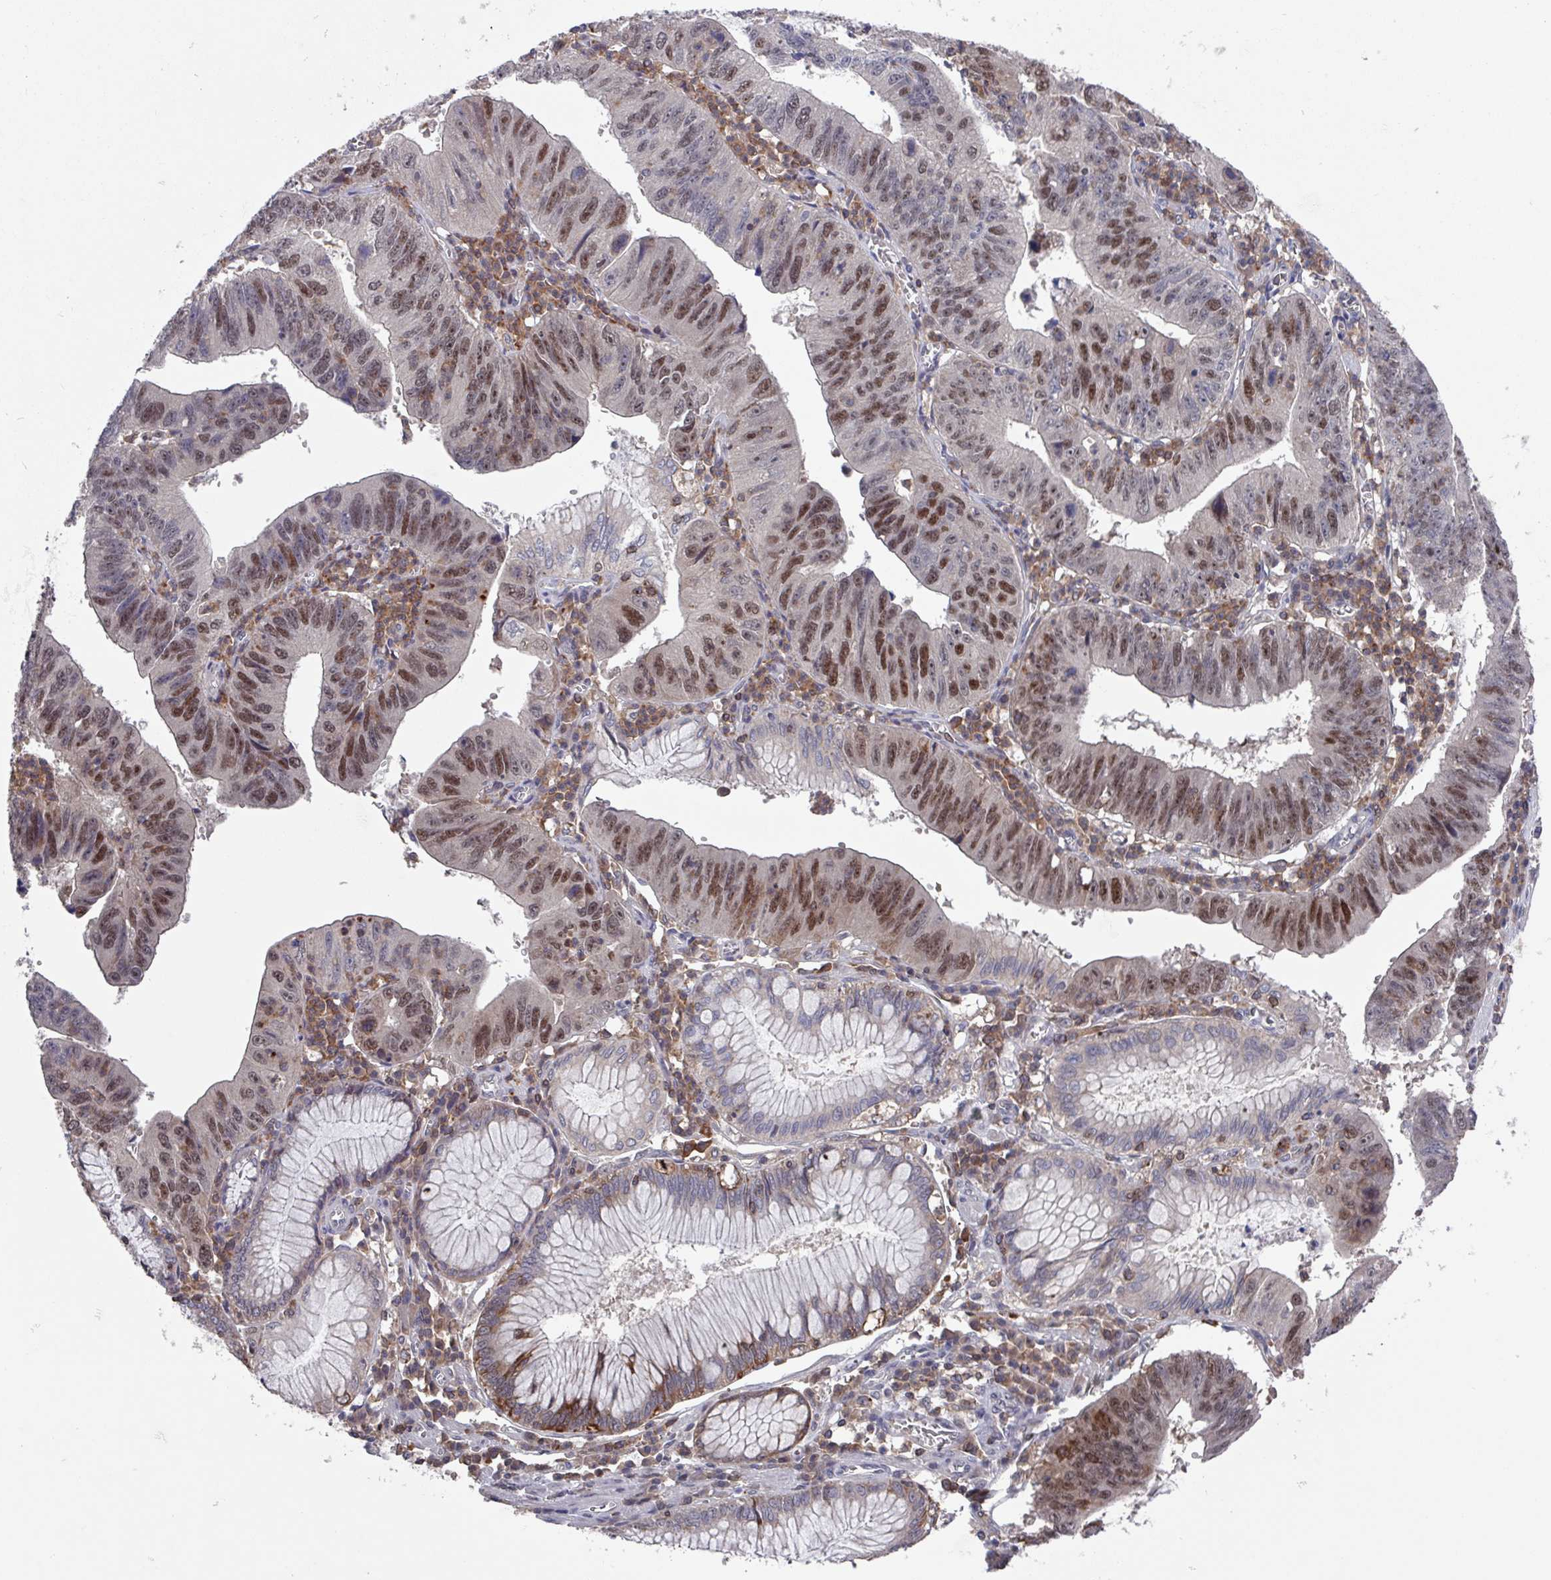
{"staining": {"intensity": "moderate", "quantity": ">75%", "location": "nuclear"}, "tissue": "stomach cancer", "cell_type": "Tumor cells", "image_type": "cancer", "snomed": [{"axis": "morphology", "description": "Adenocarcinoma, NOS"}, {"axis": "topography", "description": "Stomach"}], "caption": "This photomicrograph shows stomach cancer stained with immunohistochemistry to label a protein in brown. The nuclear of tumor cells show moderate positivity for the protein. Nuclei are counter-stained blue.", "gene": "PRRX1", "patient": {"sex": "male", "age": 59}}